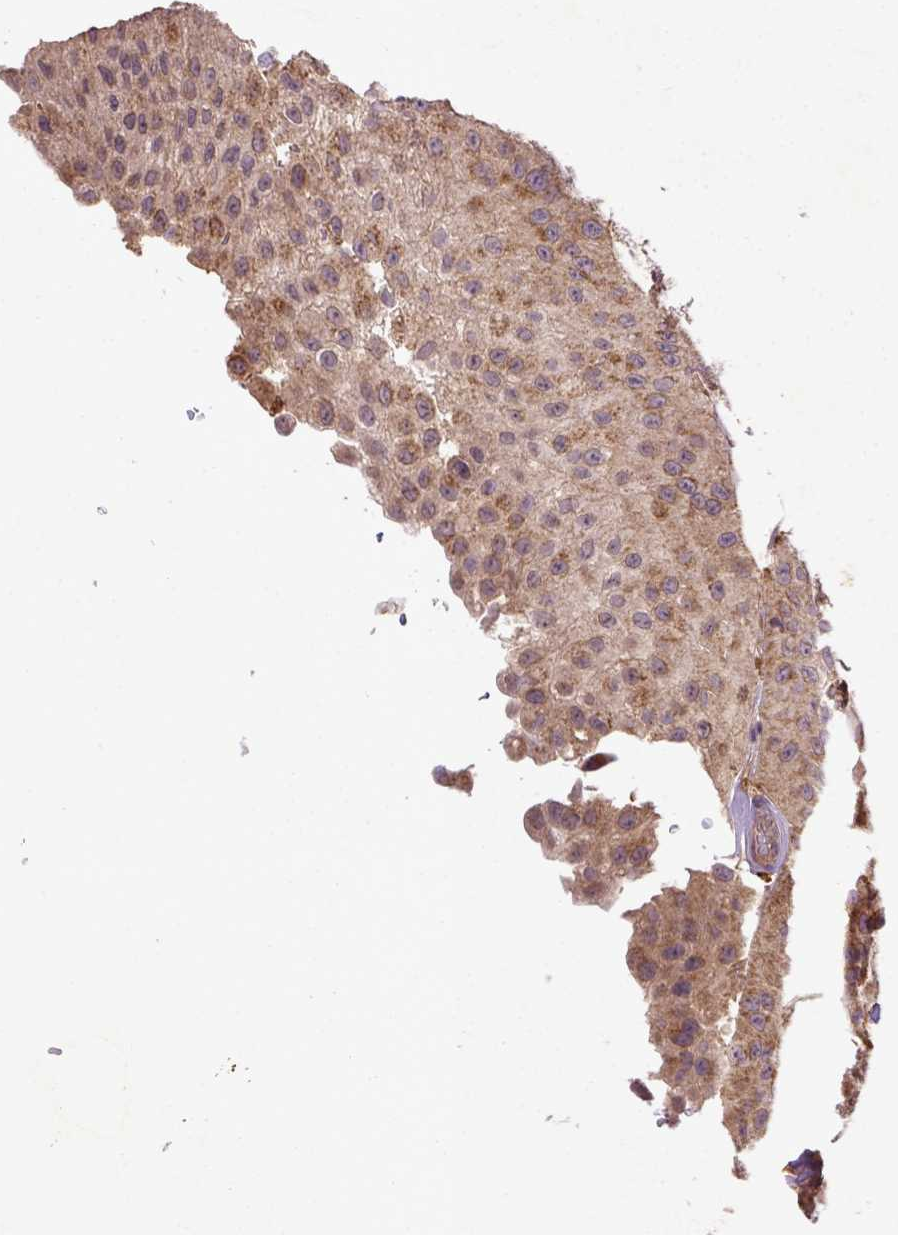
{"staining": {"intensity": "moderate", "quantity": ">75%", "location": "cytoplasmic/membranous"}, "tissue": "urothelial cancer", "cell_type": "Tumor cells", "image_type": "cancer", "snomed": [{"axis": "morphology", "description": "Urothelial carcinoma, NOS"}, {"axis": "topography", "description": "Urinary bladder"}], "caption": "Urothelial cancer stained with IHC reveals moderate cytoplasmic/membranous positivity in about >75% of tumor cells.", "gene": "MT-CO1", "patient": {"sex": "male", "age": 87}}